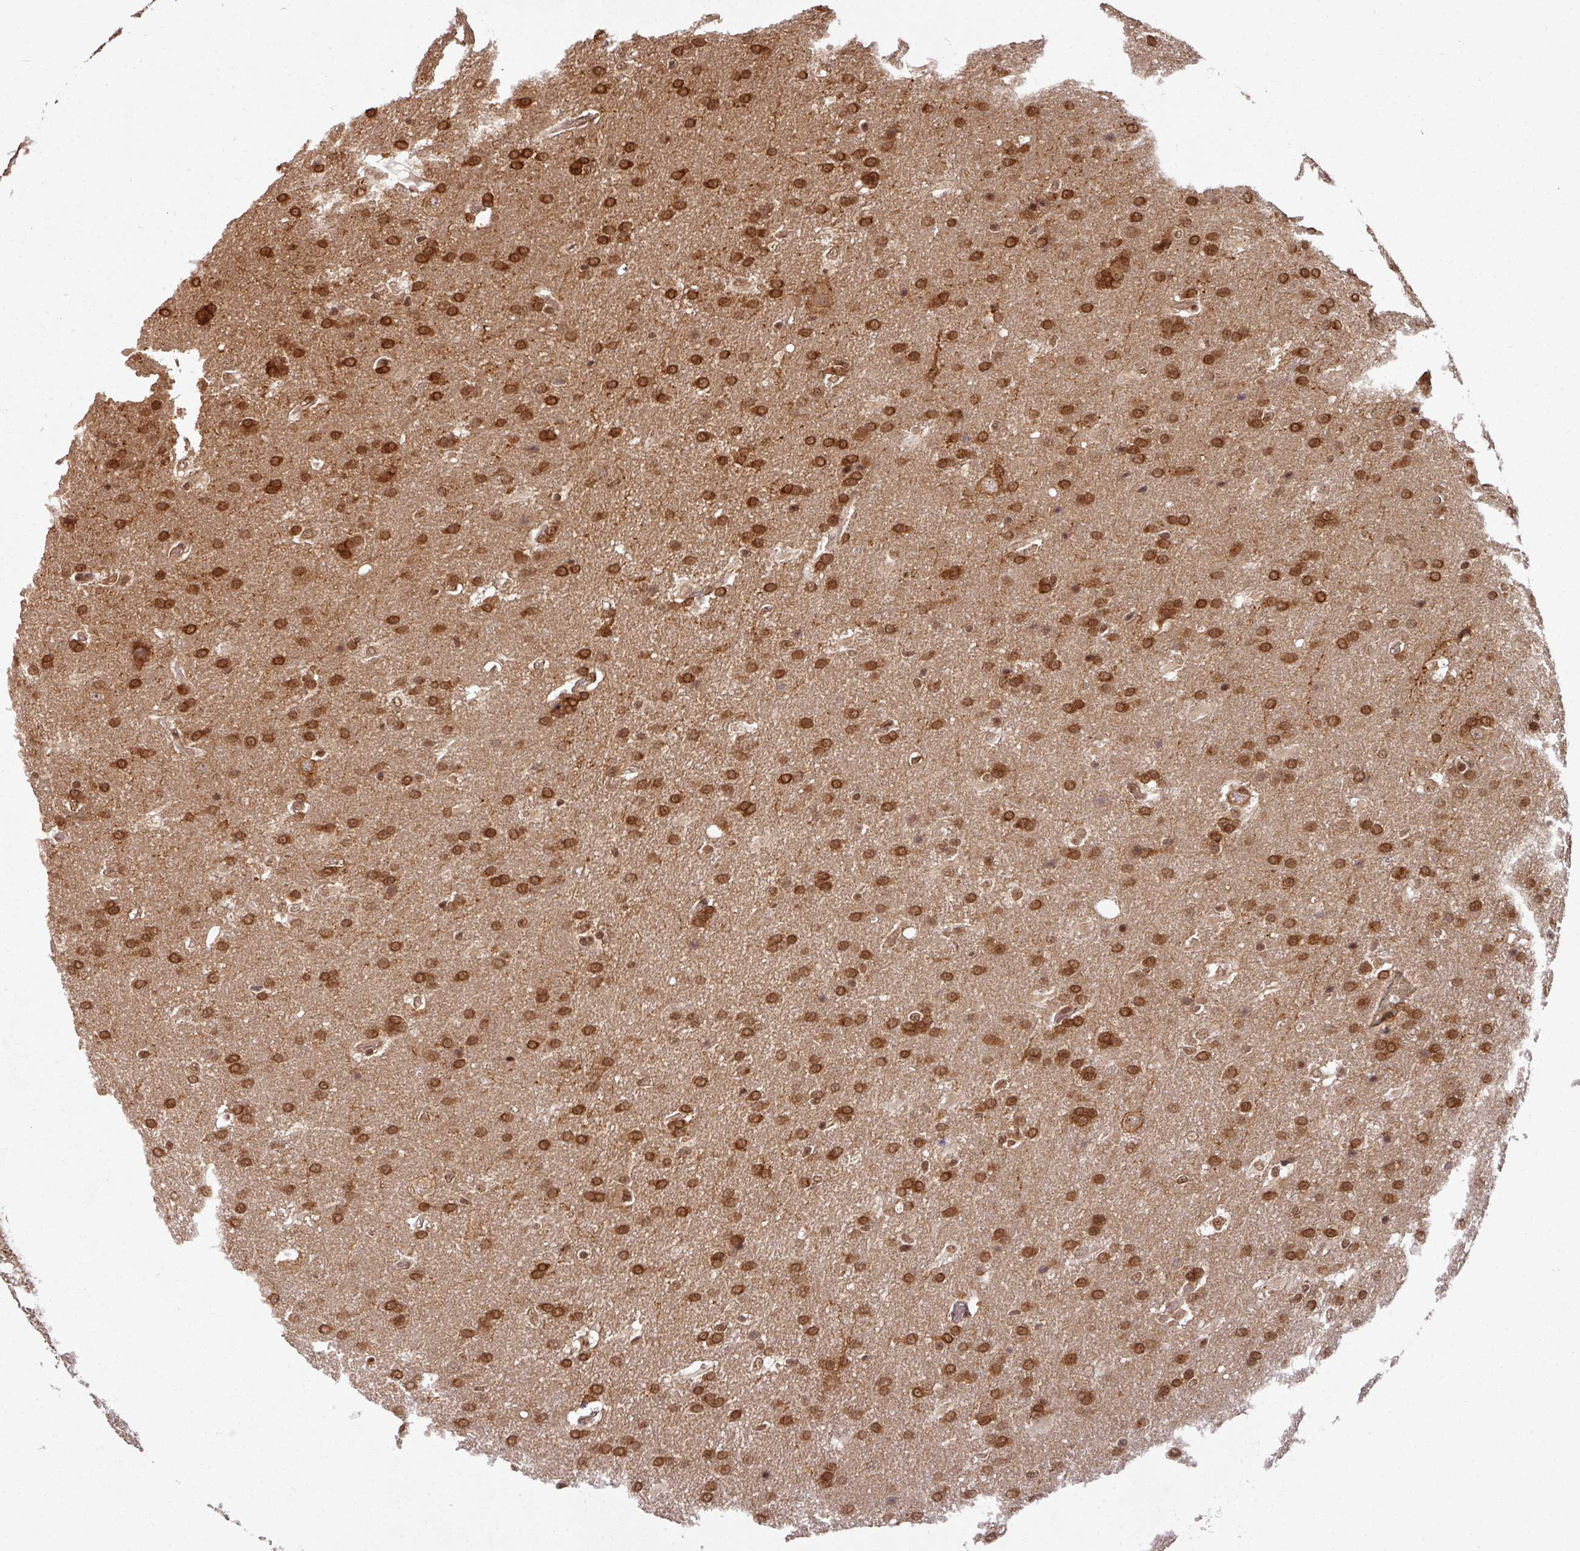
{"staining": {"intensity": "strong", "quantity": ">75%", "location": "nuclear"}, "tissue": "glioma", "cell_type": "Tumor cells", "image_type": "cancer", "snomed": [{"axis": "morphology", "description": "Glioma, malignant, High grade"}, {"axis": "topography", "description": "Brain"}], "caption": "A brown stain shows strong nuclear positivity of a protein in malignant glioma (high-grade) tumor cells. (Brightfield microscopy of DAB IHC at high magnification).", "gene": "SIK3", "patient": {"sex": "male", "age": 56}}